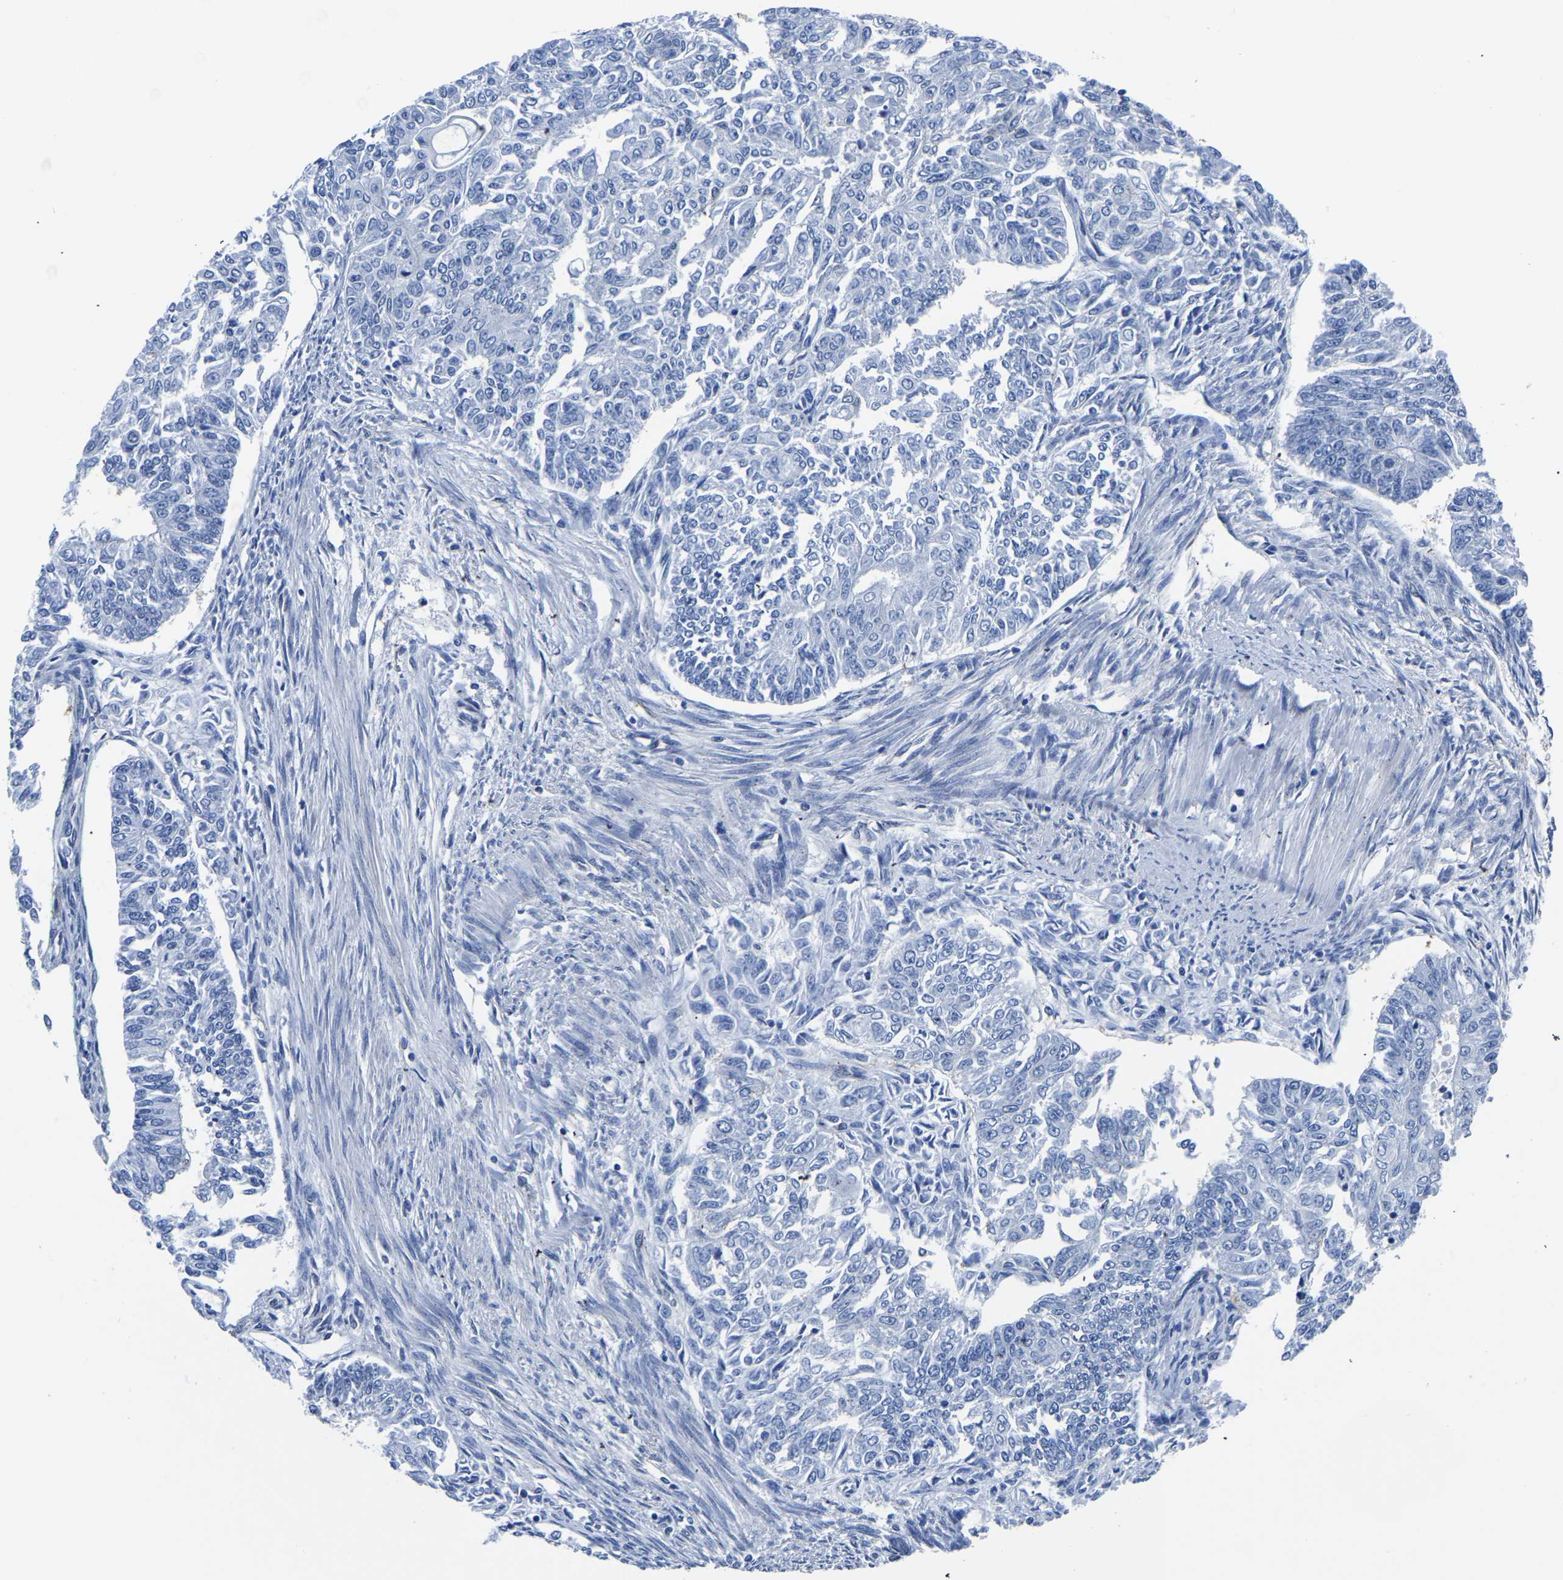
{"staining": {"intensity": "negative", "quantity": "none", "location": "none"}, "tissue": "endometrial cancer", "cell_type": "Tumor cells", "image_type": "cancer", "snomed": [{"axis": "morphology", "description": "Adenocarcinoma, NOS"}, {"axis": "topography", "description": "Endometrium"}], "caption": "Tumor cells are negative for protein expression in human endometrial cancer.", "gene": "TFG", "patient": {"sex": "female", "age": 32}}